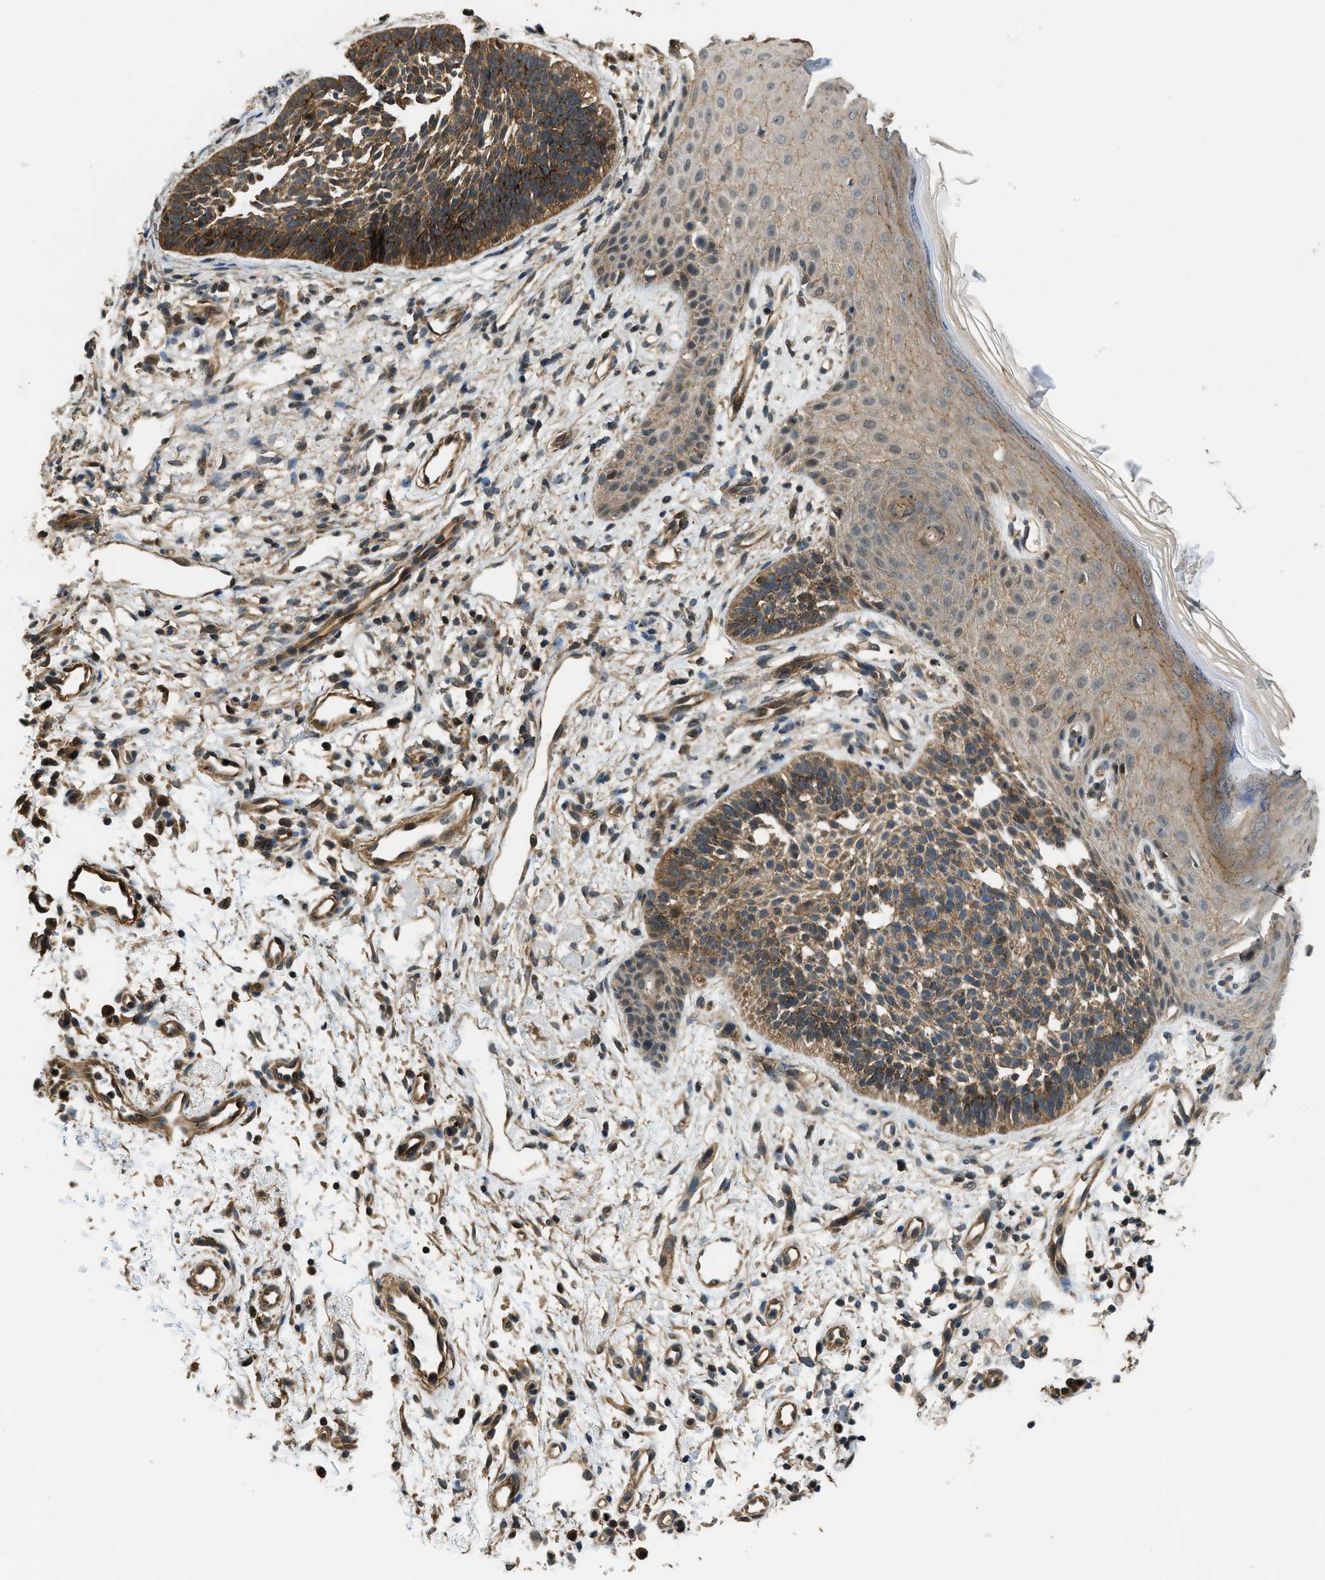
{"staining": {"intensity": "moderate", "quantity": ">75%", "location": "cytoplasmic/membranous"}, "tissue": "skin cancer", "cell_type": "Tumor cells", "image_type": "cancer", "snomed": [{"axis": "morphology", "description": "Normal tissue, NOS"}, {"axis": "morphology", "description": "Basal cell carcinoma"}, {"axis": "topography", "description": "Skin"}], "caption": "Immunohistochemistry photomicrograph of neoplastic tissue: basal cell carcinoma (skin) stained using immunohistochemistry exhibits medium levels of moderate protein expression localized specifically in the cytoplasmic/membranous of tumor cells, appearing as a cytoplasmic/membranous brown color.", "gene": "CGN", "patient": {"sex": "female", "age": 69}}